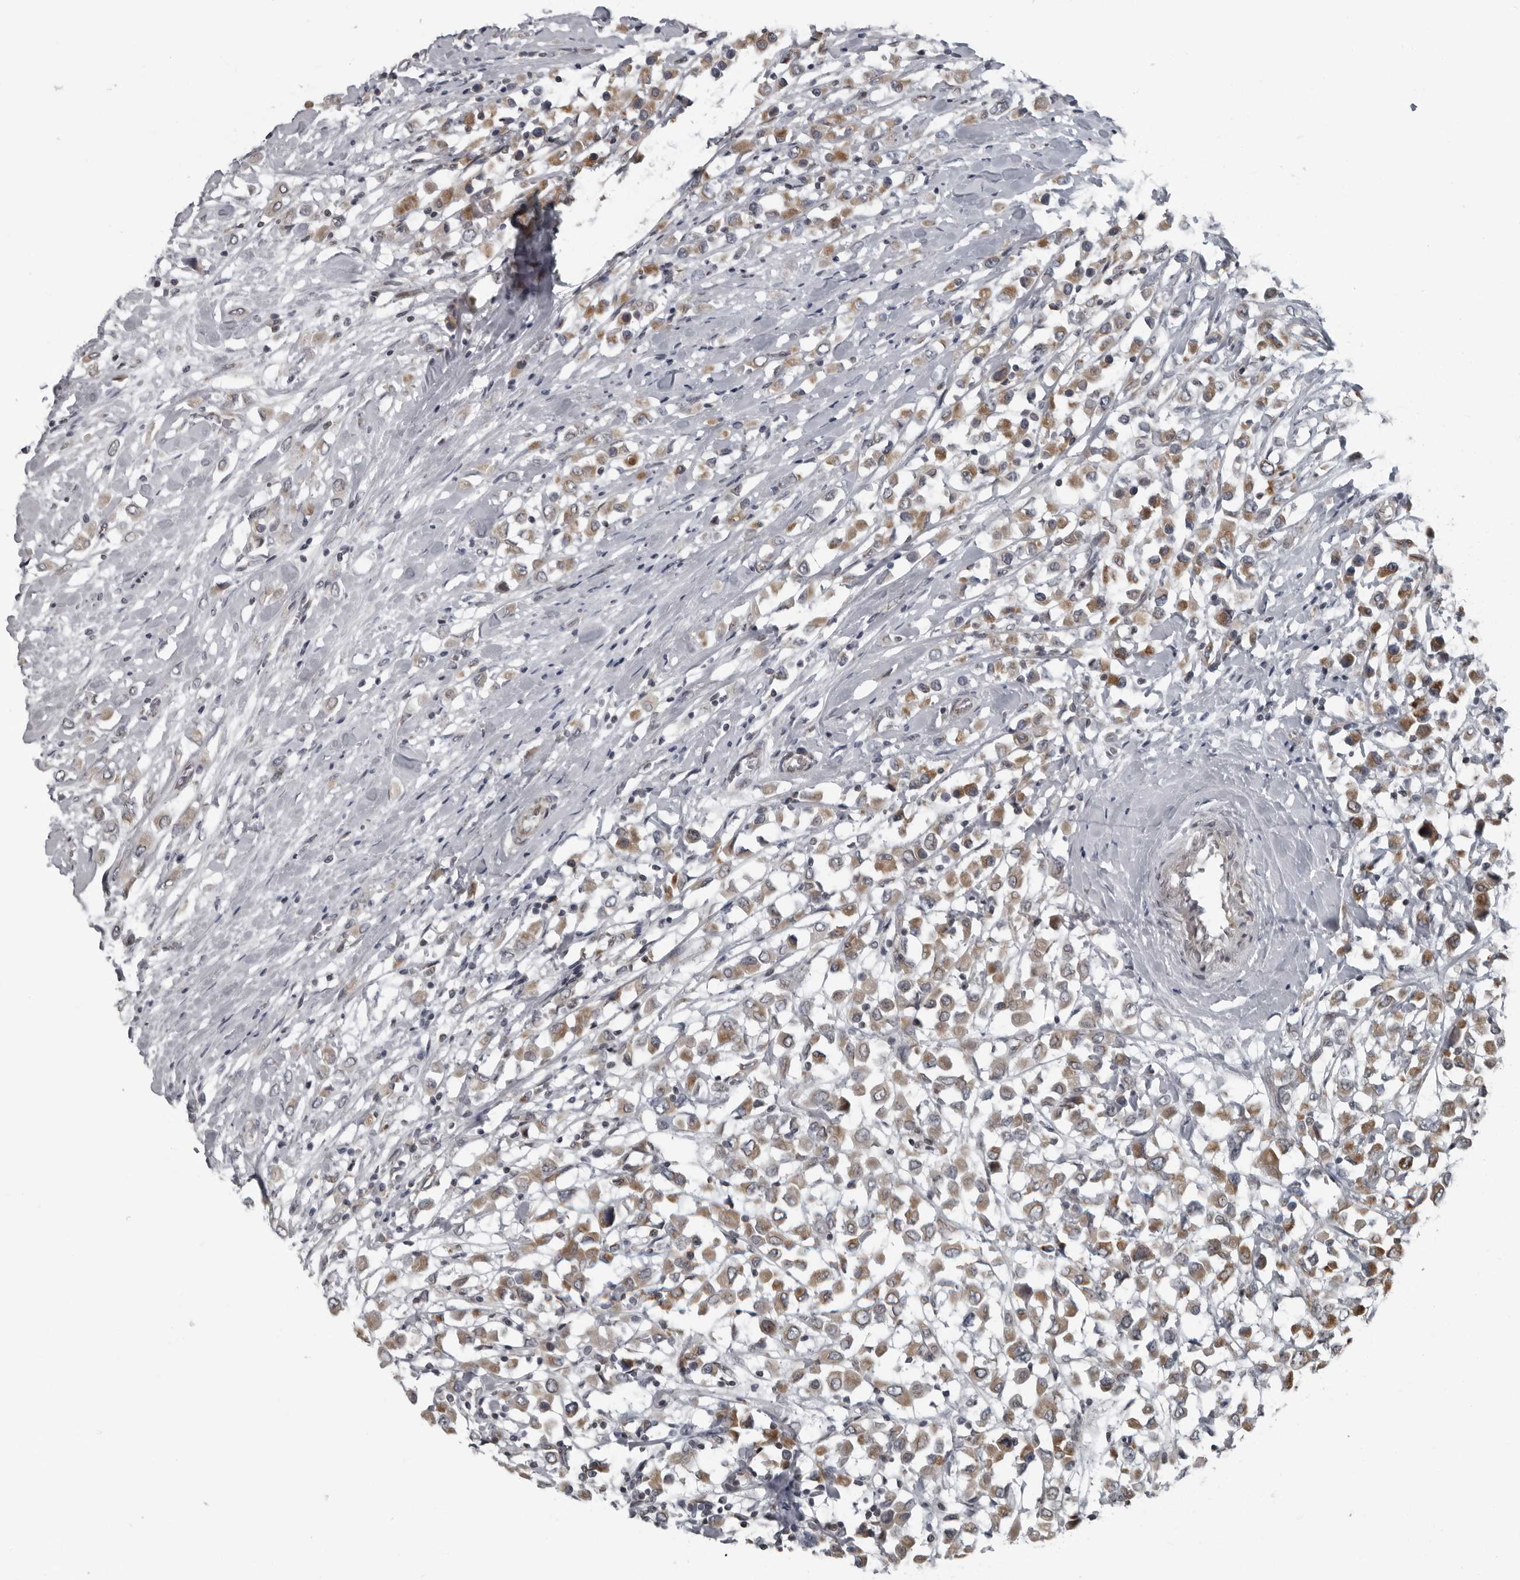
{"staining": {"intensity": "moderate", "quantity": ">75%", "location": "cytoplasmic/membranous"}, "tissue": "breast cancer", "cell_type": "Tumor cells", "image_type": "cancer", "snomed": [{"axis": "morphology", "description": "Duct carcinoma"}, {"axis": "topography", "description": "Breast"}], "caption": "High-magnification brightfield microscopy of invasive ductal carcinoma (breast) stained with DAB (3,3'-diaminobenzidine) (brown) and counterstained with hematoxylin (blue). tumor cells exhibit moderate cytoplasmic/membranous staining is identified in about>75% of cells.", "gene": "RTCA", "patient": {"sex": "female", "age": 61}}